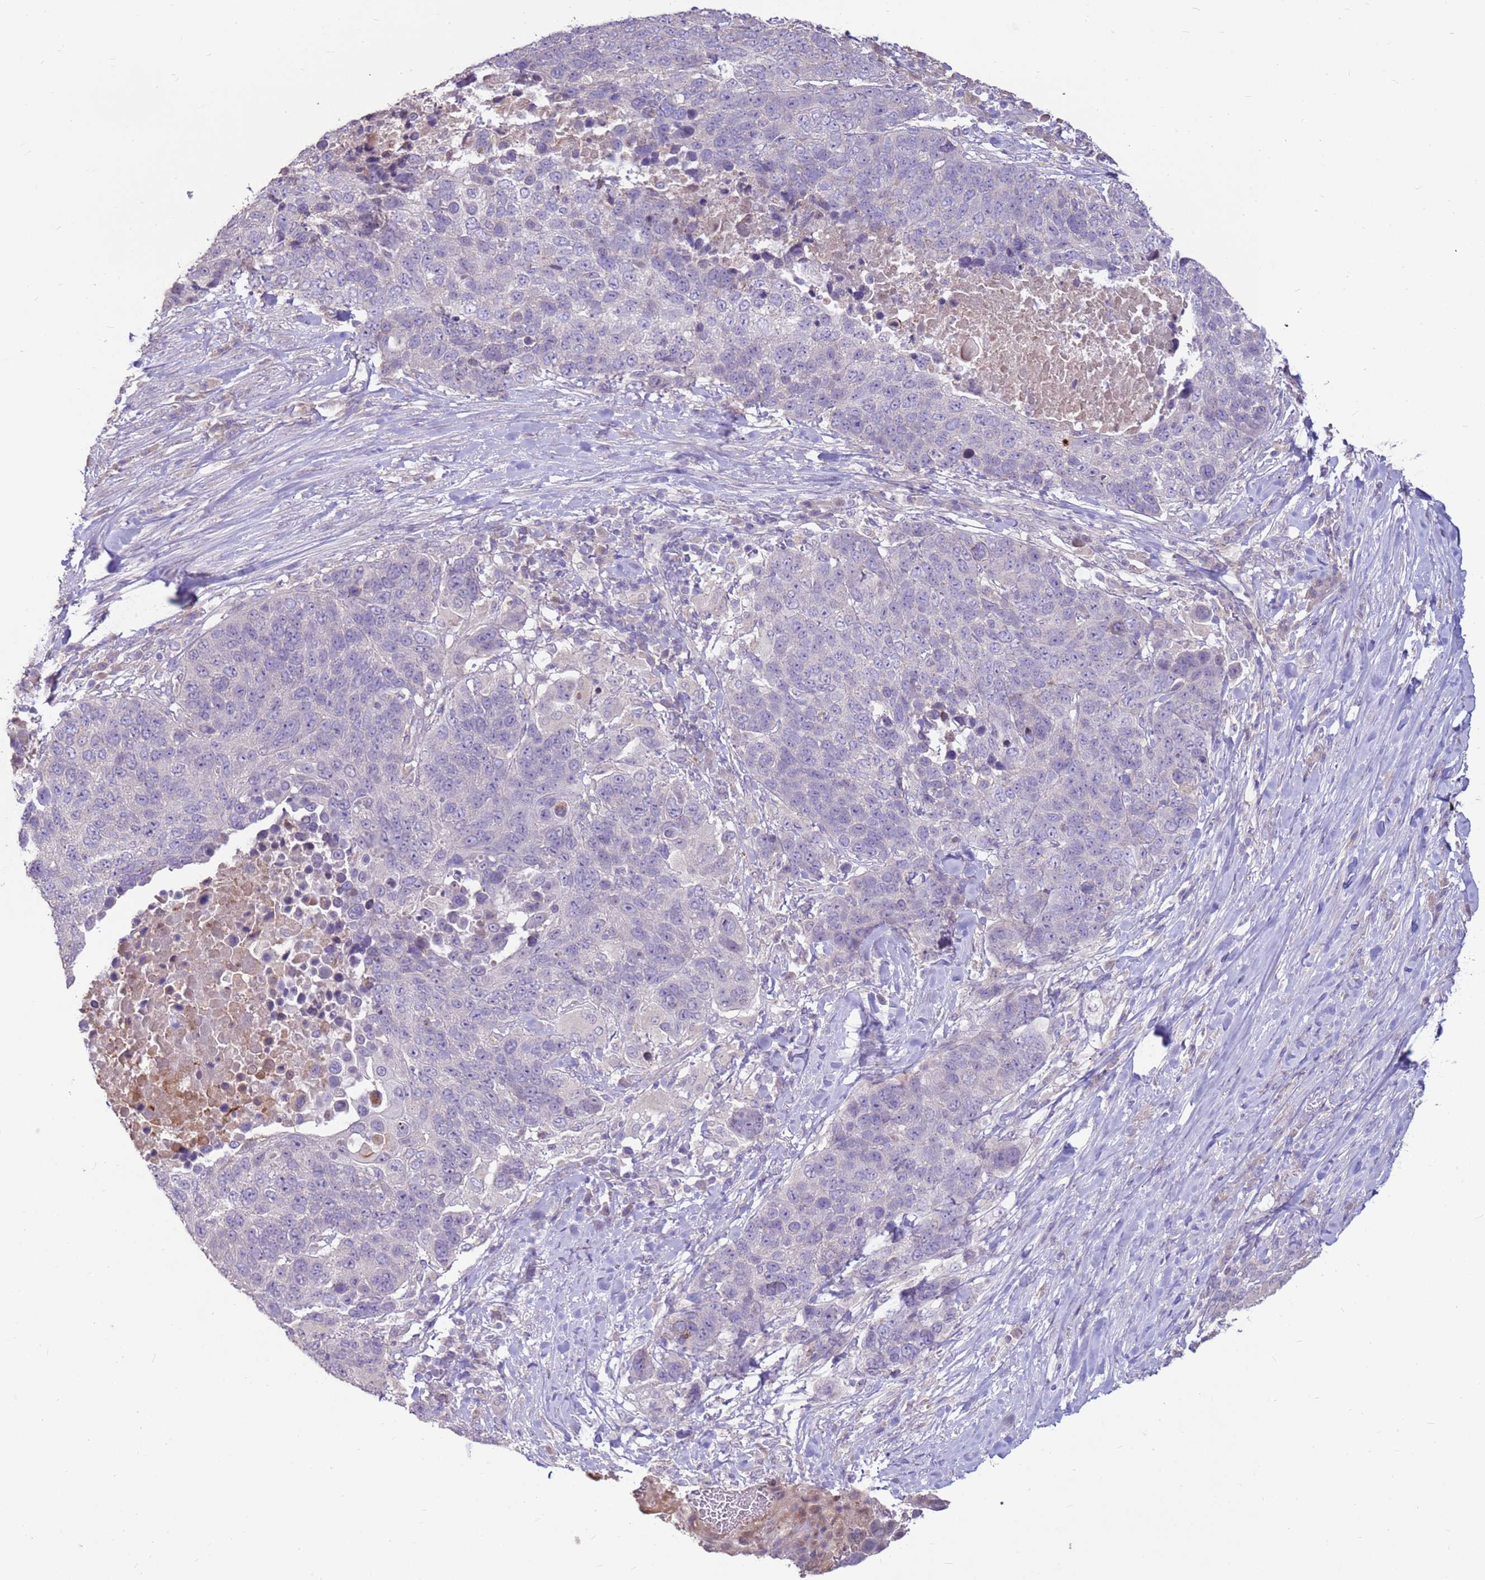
{"staining": {"intensity": "negative", "quantity": "none", "location": "none"}, "tissue": "lung cancer", "cell_type": "Tumor cells", "image_type": "cancer", "snomed": [{"axis": "morphology", "description": "Normal tissue, NOS"}, {"axis": "morphology", "description": "Squamous cell carcinoma, NOS"}, {"axis": "topography", "description": "Lymph node"}, {"axis": "topography", "description": "Lung"}], "caption": "Immunohistochemical staining of lung cancer (squamous cell carcinoma) demonstrates no significant staining in tumor cells.", "gene": "LGI4", "patient": {"sex": "male", "age": 66}}